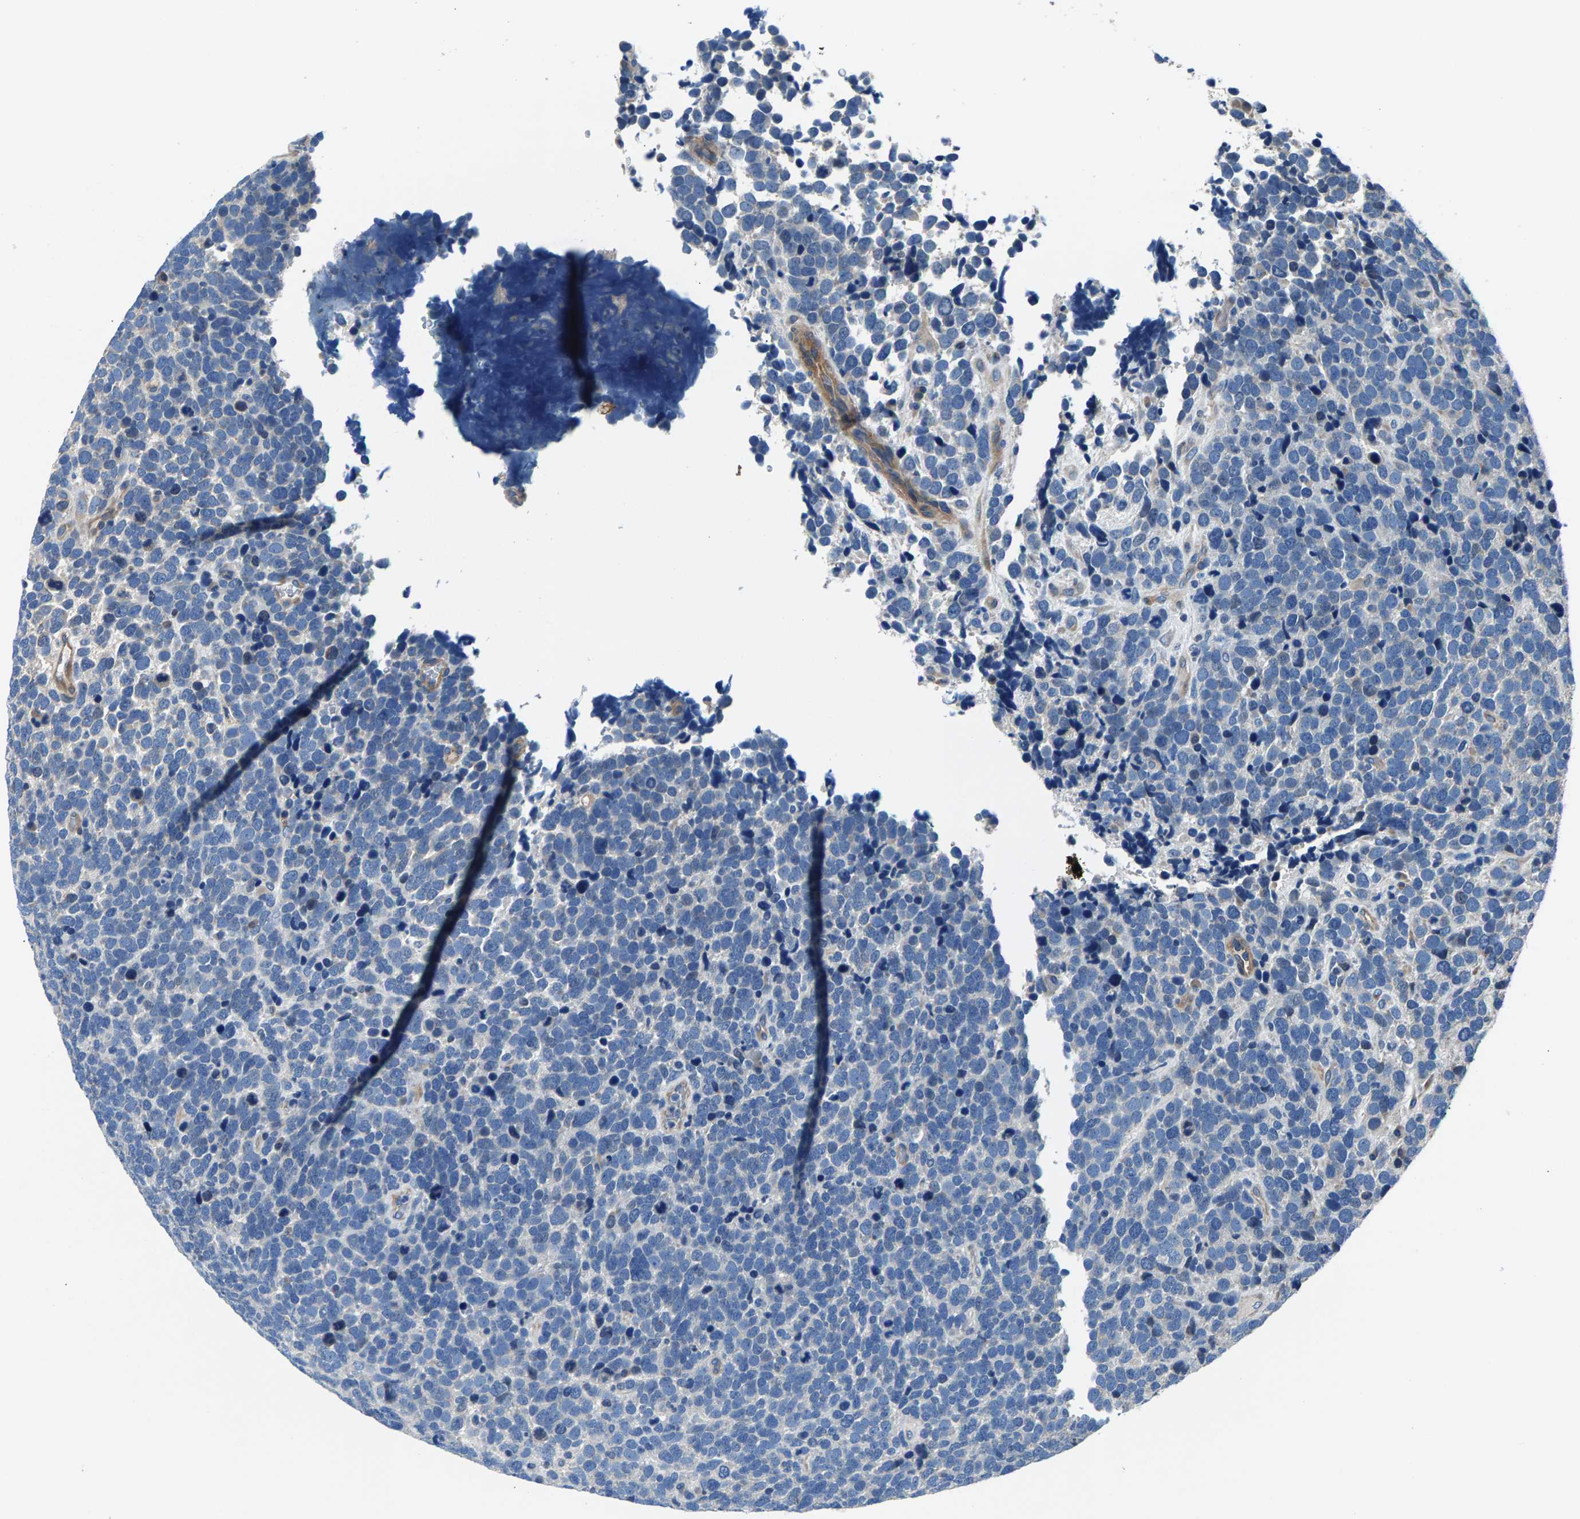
{"staining": {"intensity": "negative", "quantity": "none", "location": "none"}, "tissue": "urothelial cancer", "cell_type": "Tumor cells", "image_type": "cancer", "snomed": [{"axis": "morphology", "description": "Urothelial carcinoma, High grade"}, {"axis": "topography", "description": "Urinary bladder"}], "caption": "The histopathology image displays no significant expression in tumor cells of urothelial carcinoma (high-grade).", "gene": "CDRT4", "patient": {"sex": "female", "age": 82}}